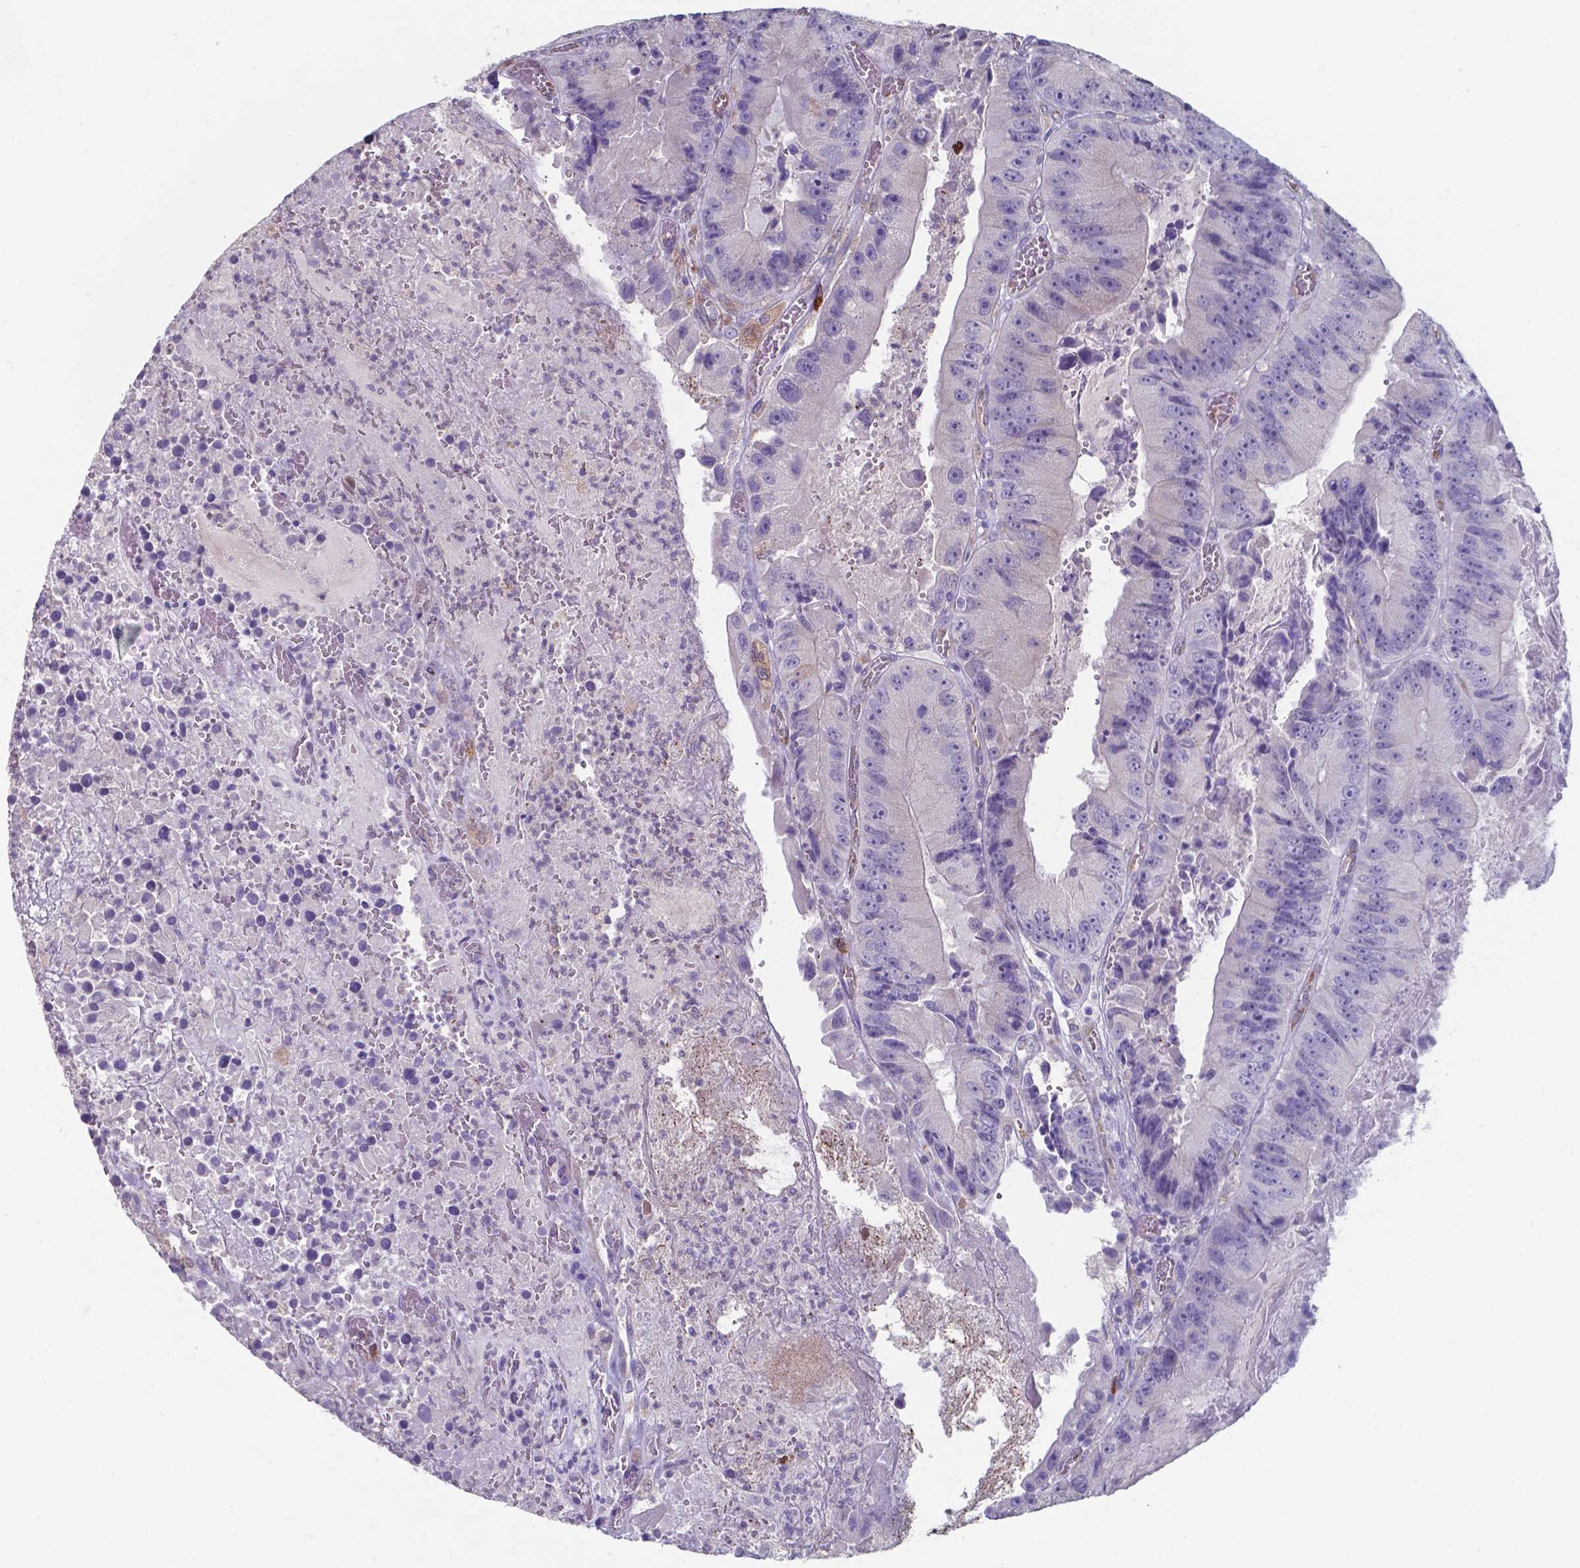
{"staining": {"intensity": "negative", "quantity": "none", "location": "none"}, "tissue": "colorectal cancer", "cell_type": "Tumor cells", "image_type": "cancer", "snomed": [{"axis": "morphology", "description": "Adenocarcinoma, NOS"}, {"axis": "topography", "description": "Colon"}], "caption": "Immunohistochemistry (IHC) photomicrograph of human adenocarcinoma (colorectal) stained for a protein (brown), which exhibits no staining in tumor cells. The staining was performed using DAB to visualize the protein expression in brown, while the nuclei were stained in blue with hematoxylin (Magnification: 20x).", "gene": "UBE2J1", "patient": {"sex": "female", "age": 86}}